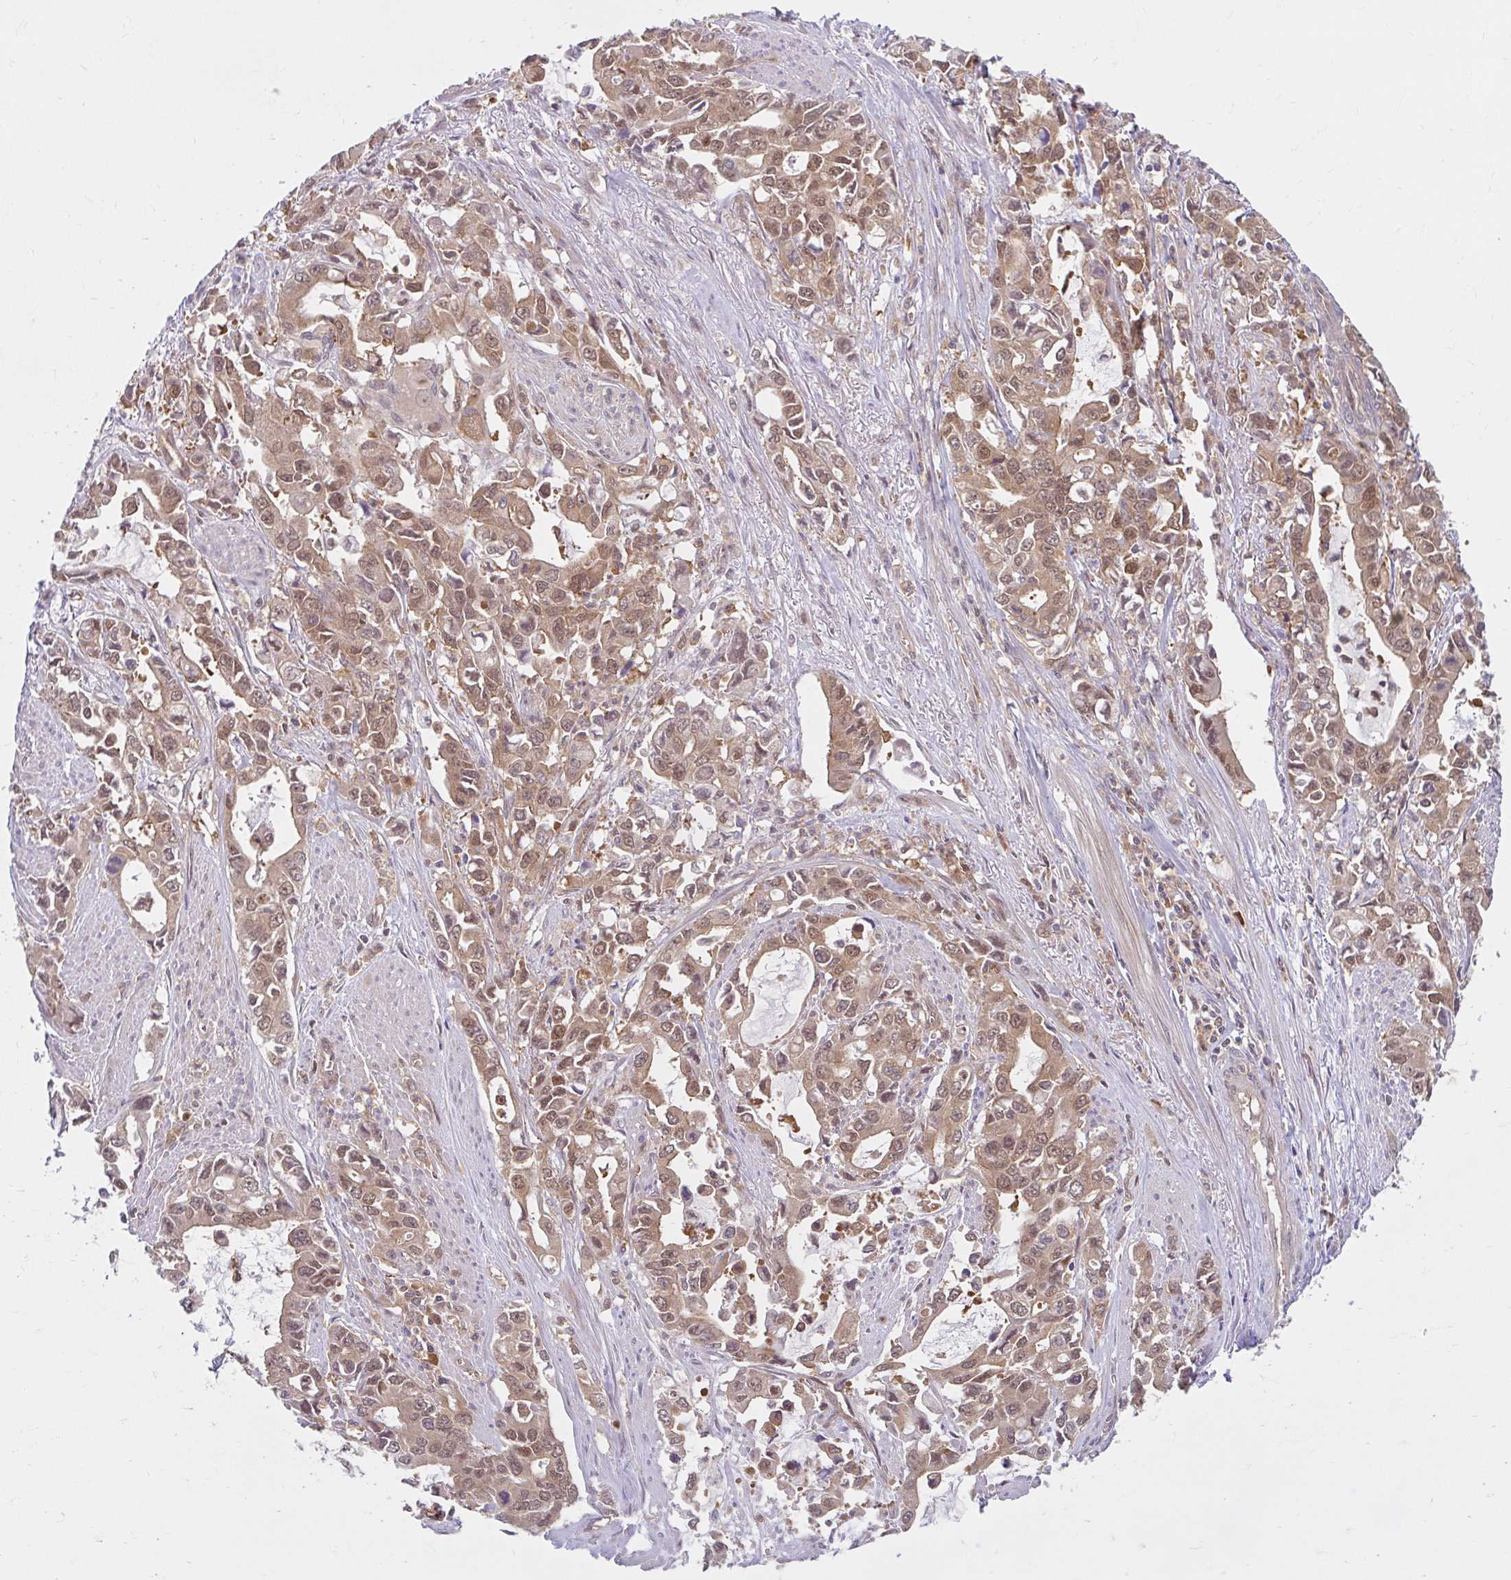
{"staining": {"intensity": "moderate", "quantity": ">75%", "location": "cytoplasmic/membranous,nuclear"}, "tissue": "stomach cancer", "cell_type": "Tumor cells", "image_type": "cancer", "snomed": [{"axis": "morphology", "description": "Adenocarcinoma, NOS"}, {"axis": "topography", "description": "Stomach, upper"}], "caption": "A histopathology image of human stomach cancer stained for a protein shows moderate cytoplasmic/membranous and nuclear brown staining in tumor cells.", "gene": "HMBS", "patient": {"sex": "male", "age": 85}}